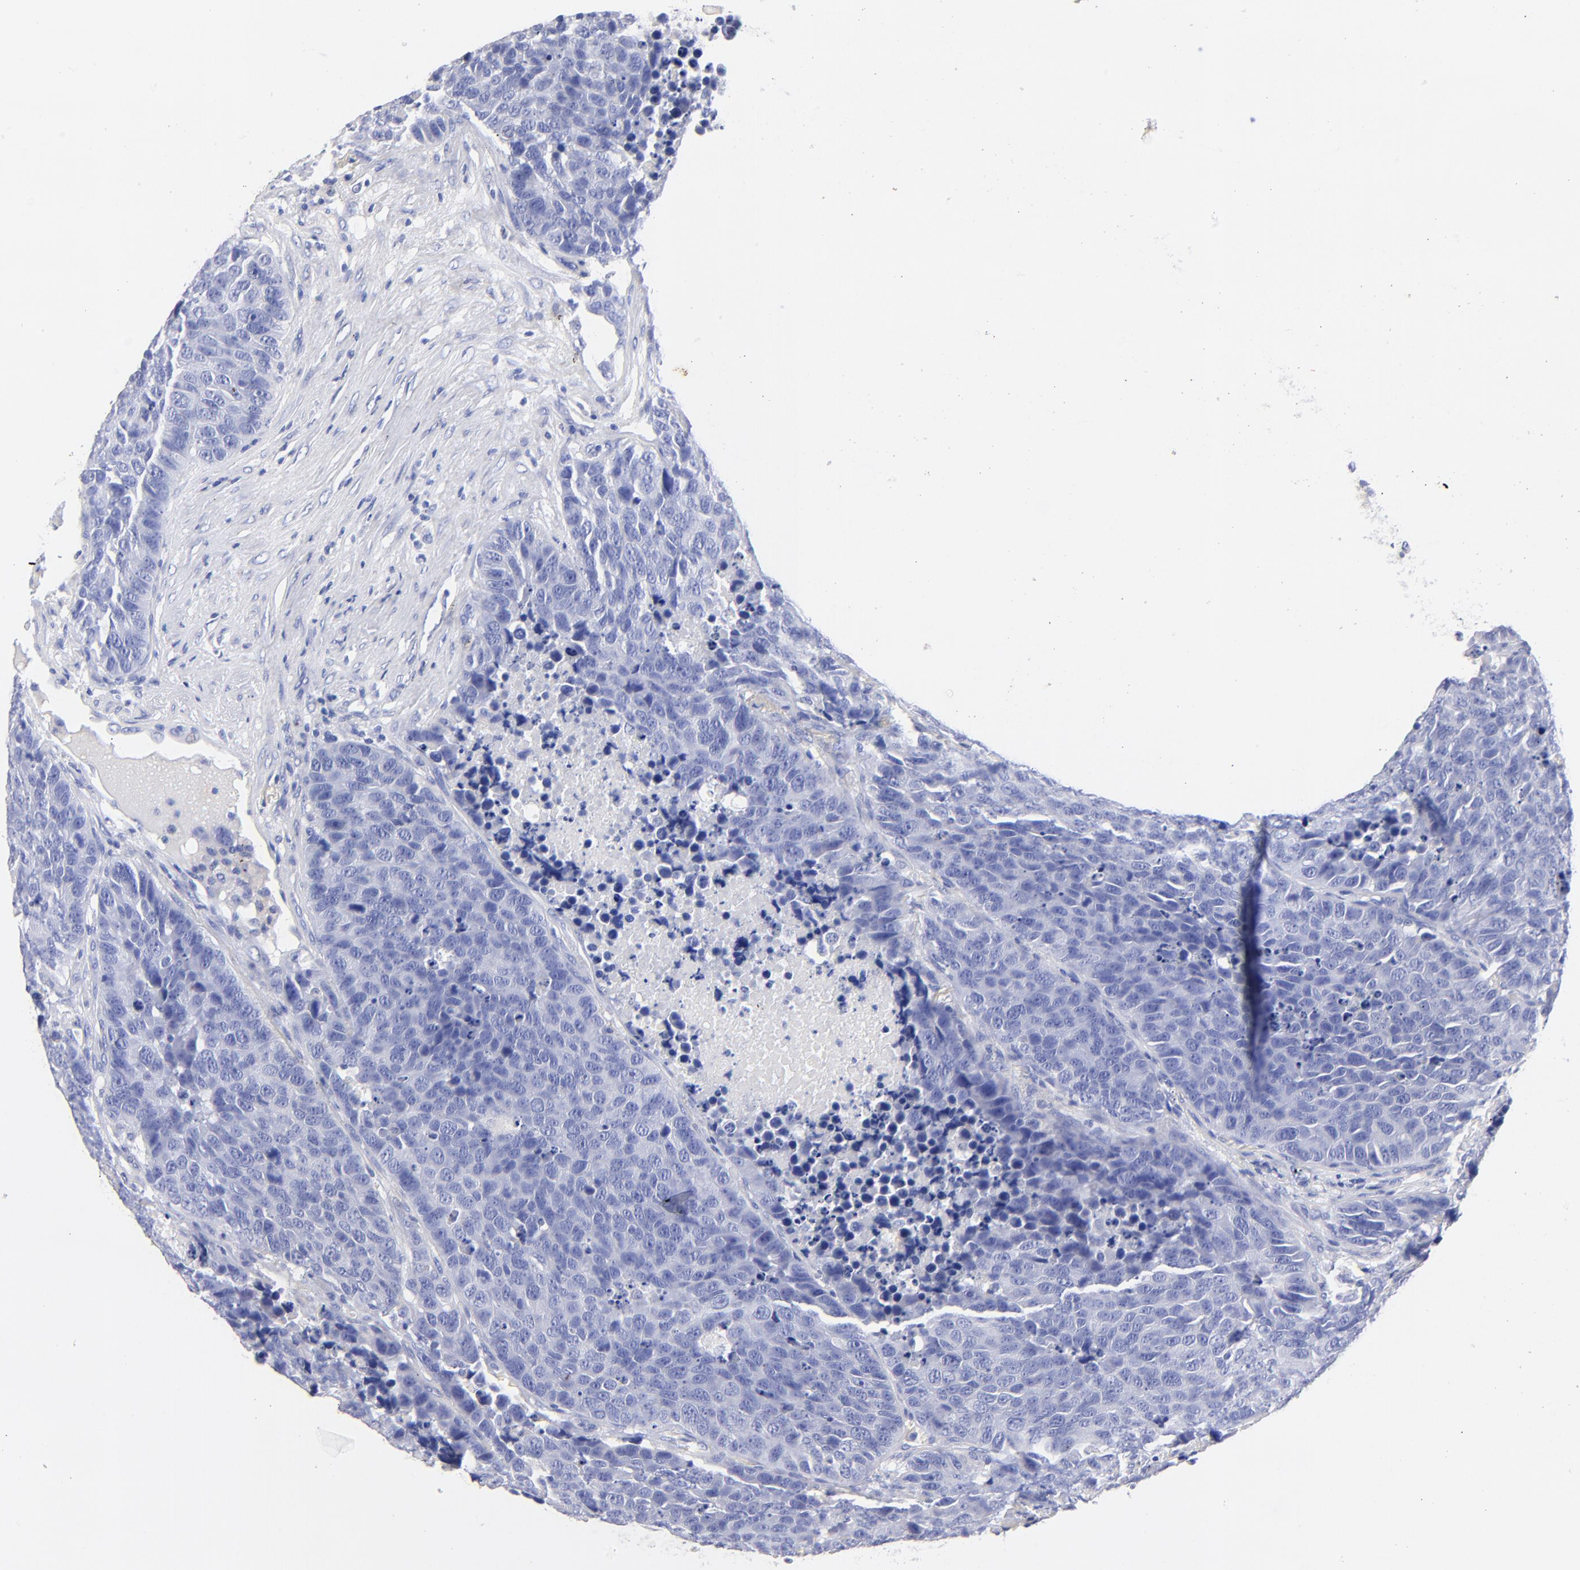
{"staining": {"intensity": "negative", "quantity": "none", "location": "none"}, "tissue": "carcinoid", "cell_type": "Tumor cells", "image_type": "cancer", "snomed": [{"axis": "morphology", "description": "Carcinoid, malignant, NOS"}, {"axis": "topography", "description": "Lung"}], "caption": "Tumor cells show no significant protein positivity in carcinoid (malignant).", "gene": "HORMAD2", "patient": {"sex": "male", "age": 60}}